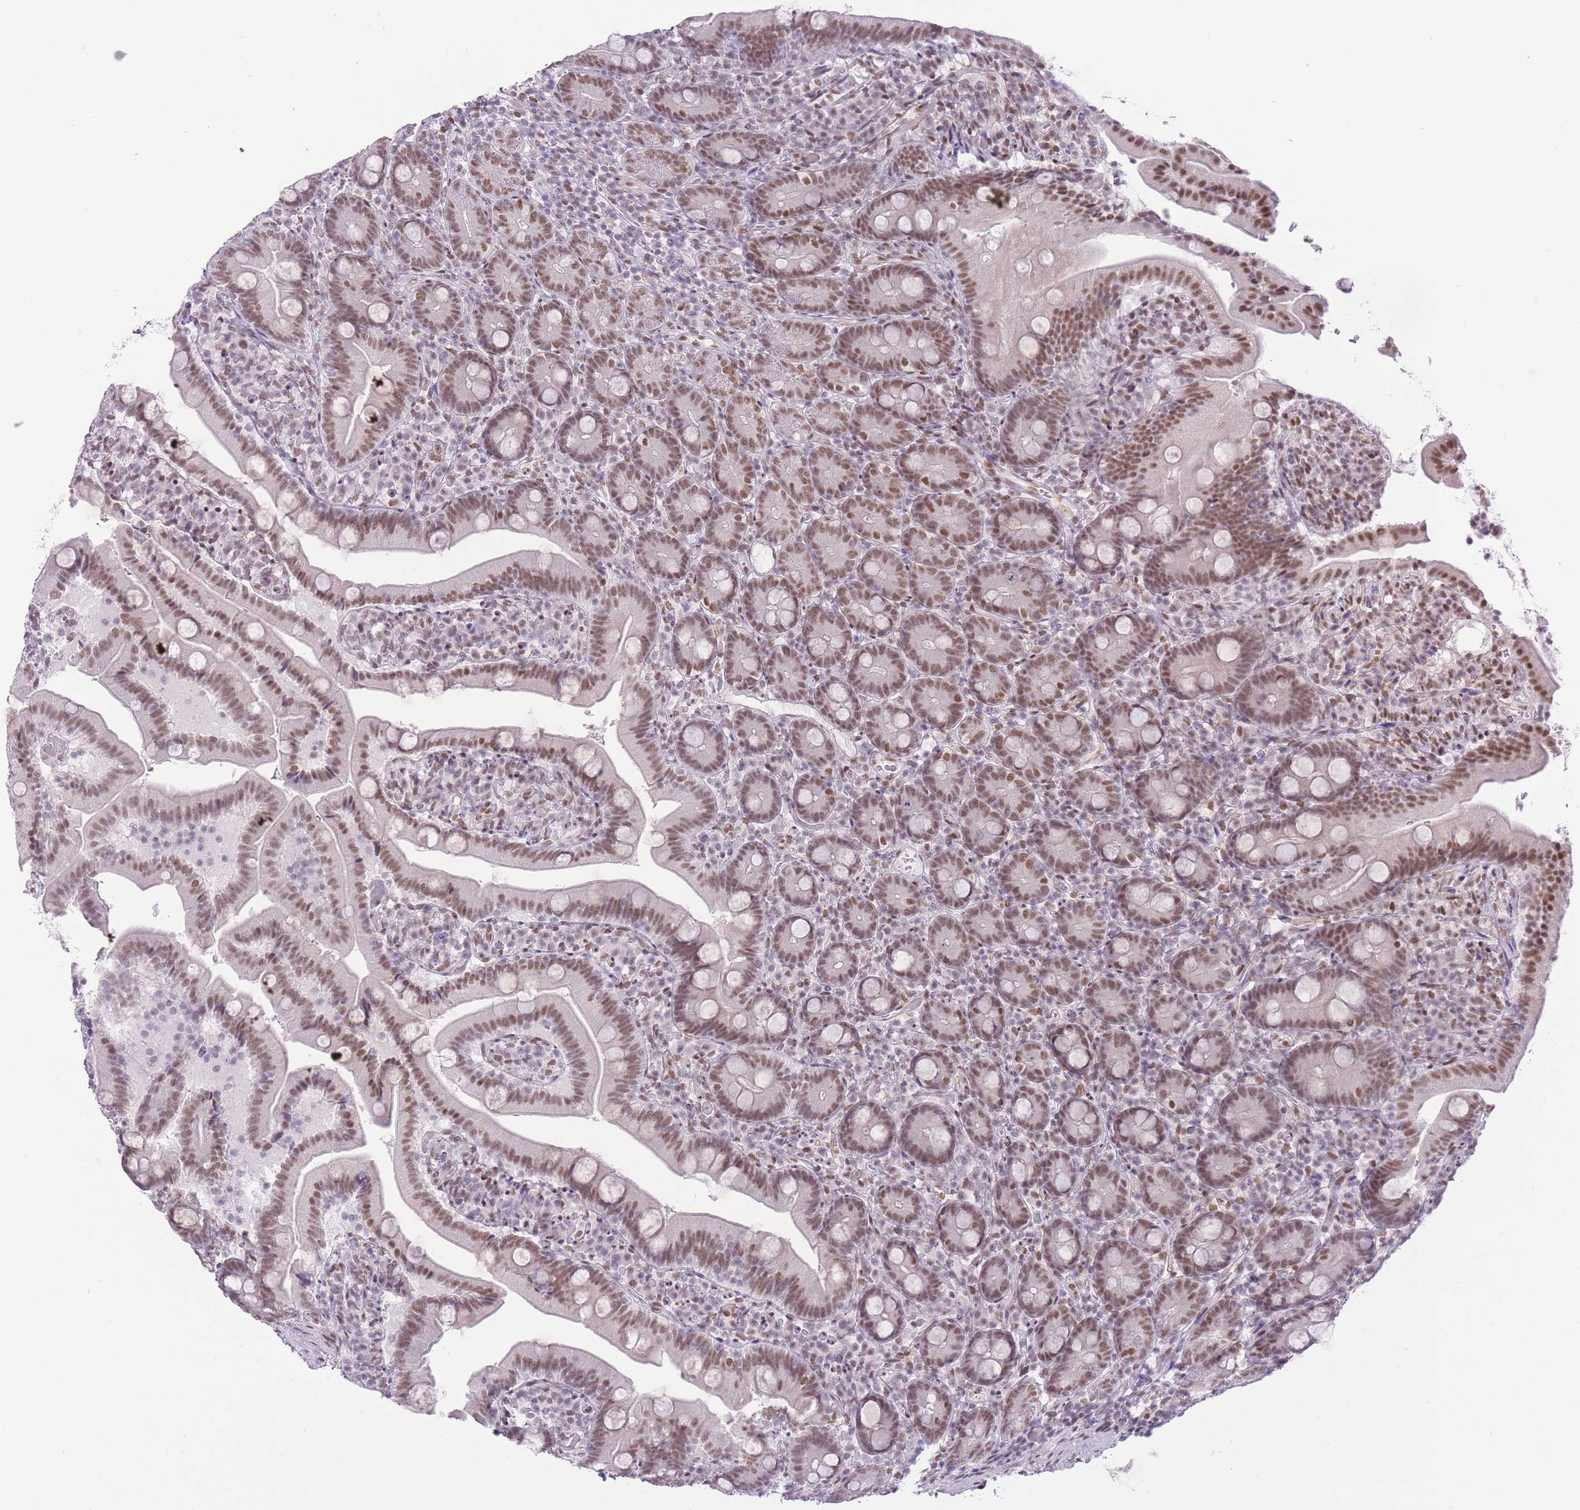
{"staining": {"intensity": "moderate", "quantity": ">75%", "location": "nuclear"}, "tissue": "duodenum", "cell_type": "Glandular cells", "image_type": "normal", "snomed": [{"axis": "morphology", "description": "Normal tissue, NOS"}, {"axis": "topography", "description": "Duodenum"}], "caption": "A histopathology image showing moderate nuclear expression in about >75% of glandular cells in benign duodenum, as visualized by brown immunohistochemical staining.", "gene": "ZBED5", "patient": {"sex": "female", "age": 67}}